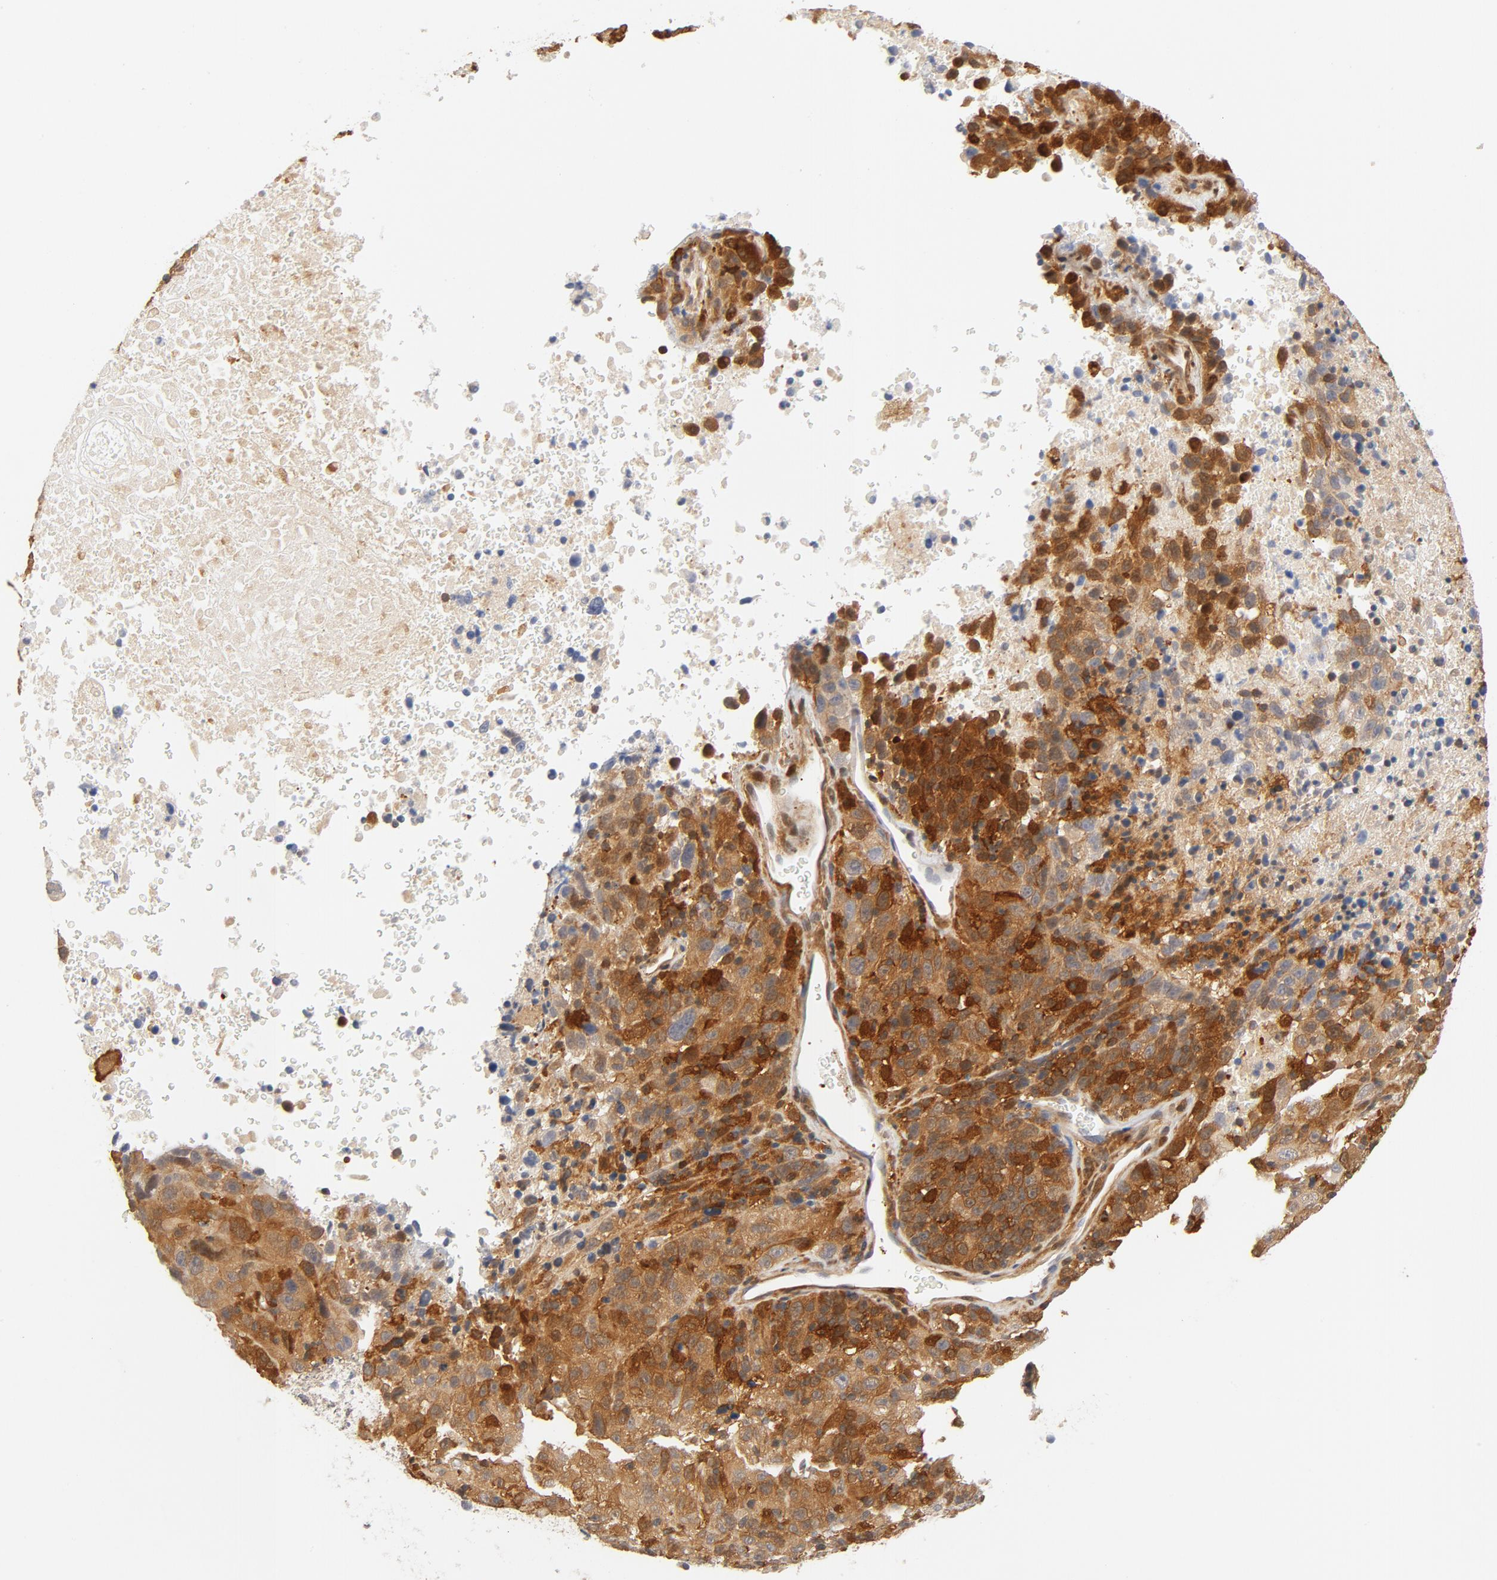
{"staining": {"intensity": "strong", "quantity": ">75%", "location": "cytoplasmic/membranous"}, "tissue": "melanoma", "cell_type": "Tumor cells", "image_type": "cancer", "snomed": [{"axis": "morphology", "description": "Malignant melanoma, Metastatic site"}, {"axis": "topography", "description": "Cerebral cortex"}], "caption": "Malignant melanoma (metastatic site) stained for a protein reveals strong cytoplasmic/membranous positivity in tumor cells.", "gene": "STAT1", "patient": {"sex": "female", "age": 52}}